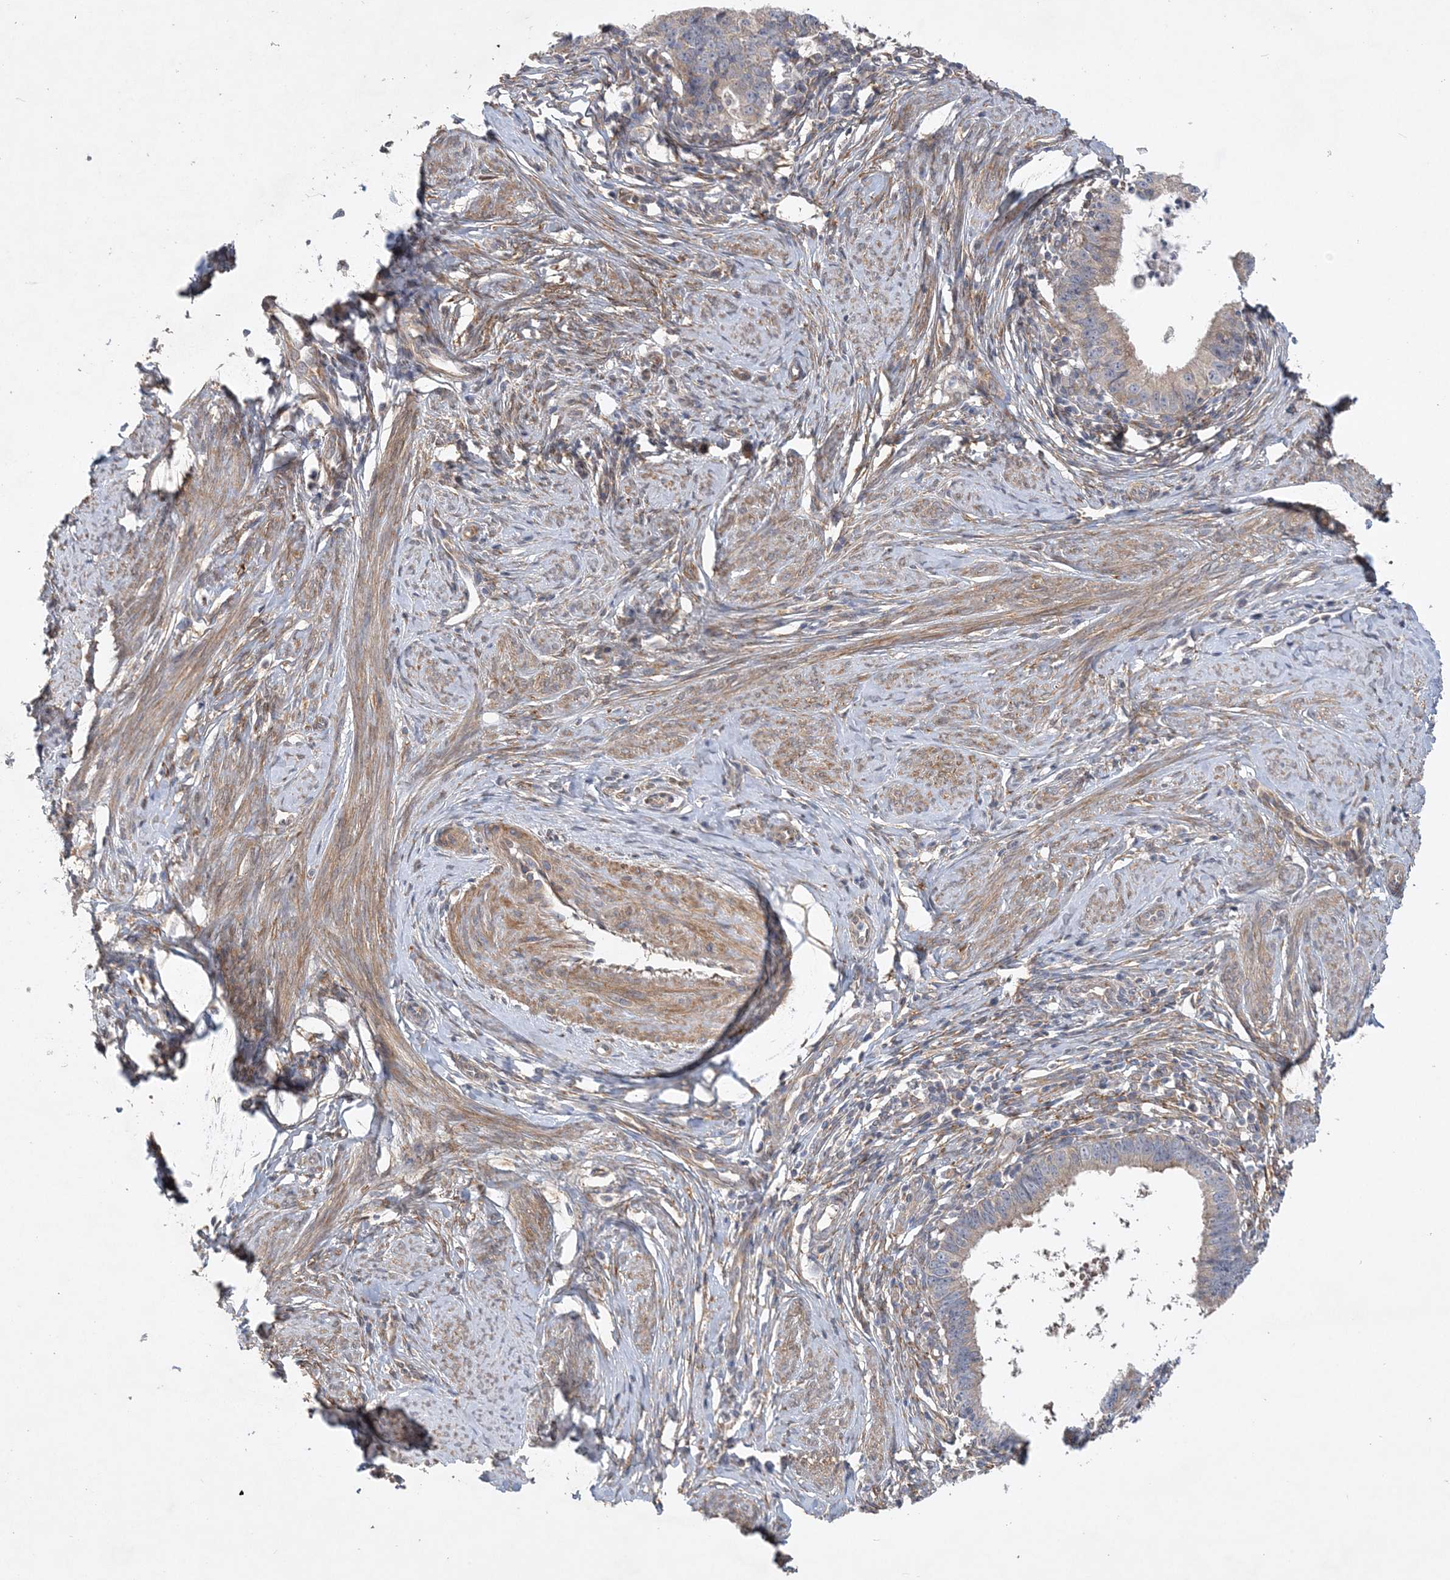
{"staining": {"intensity": "moderate", "quantity": "25%-75%", "location": "cytoplasmic/membranous"}, "tissue": "cervical cancer", "cell_type": "Tumor cells", "image_type": "cancer", "snomed": [{"axis": "morphology", "description": "Adenocarcinoma, NOS"}, {"axis": "topography", "description": "Cervix"}], "caption": "Tumor cells reveal medium levels of moderate cytoplasmic/membranous positivity in approximately 25%-75% of cells in human cervical adenocarcinoma.", "gene": "MAP4K5", "patient": {"sex": "female", "age": 36}}